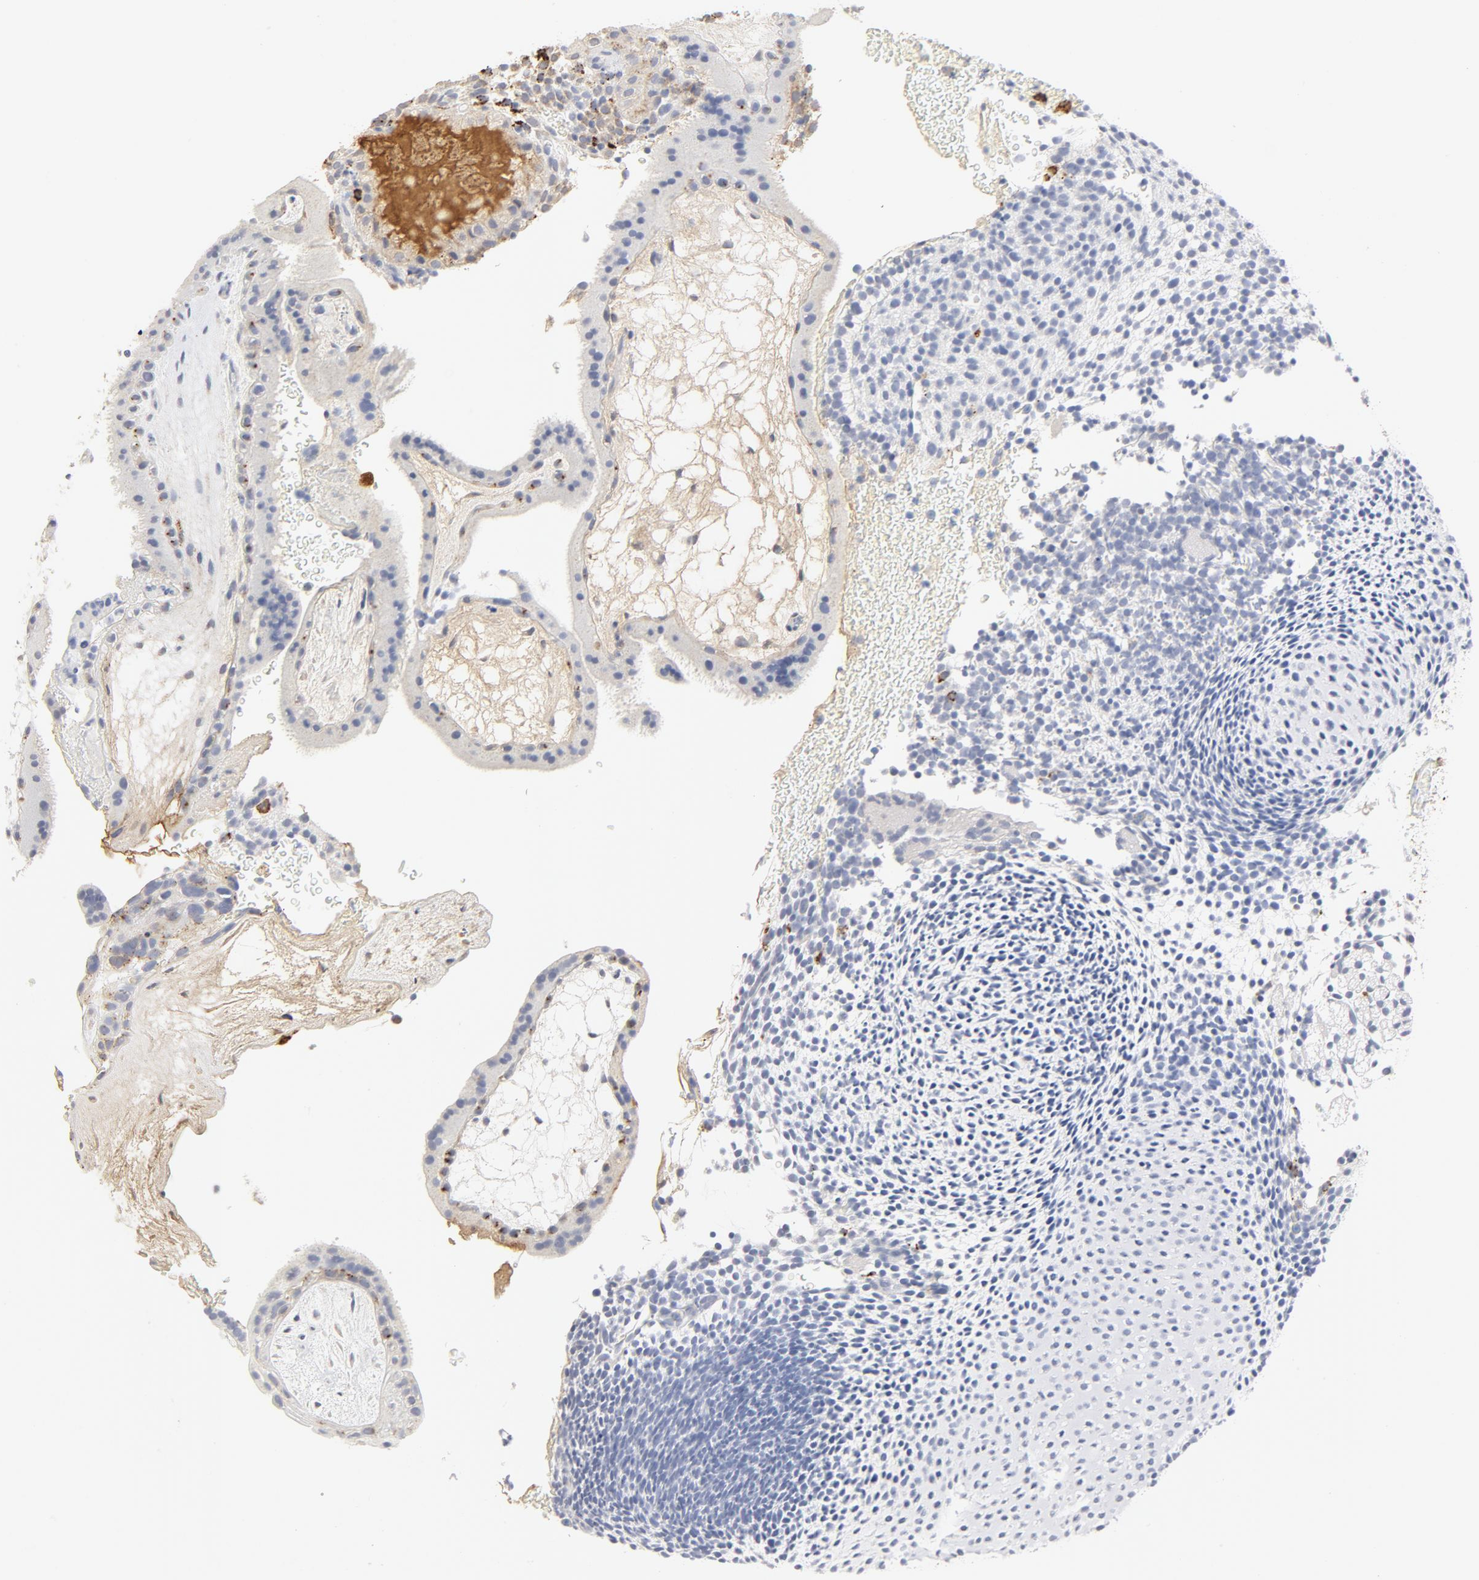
{"staining": {"intensity": "negative", "quantity": "none", "location": "none"}, "tissue": "placenta", "cell_type": "Decidual cells", "image_type": "normal", "snomed": [{"axis": "morphology", "description": "Normal tissue, NOS"}, {"axis": "topography", "description": "Placenta"}], "caption": "DAB (3,3'-diaminobenzidine) immunohistochemical staining of normal placenta reveals no significant staining in decidual cells.", "gene": "MAGEB17", "patient": {"sex": "female", "age": 19}}